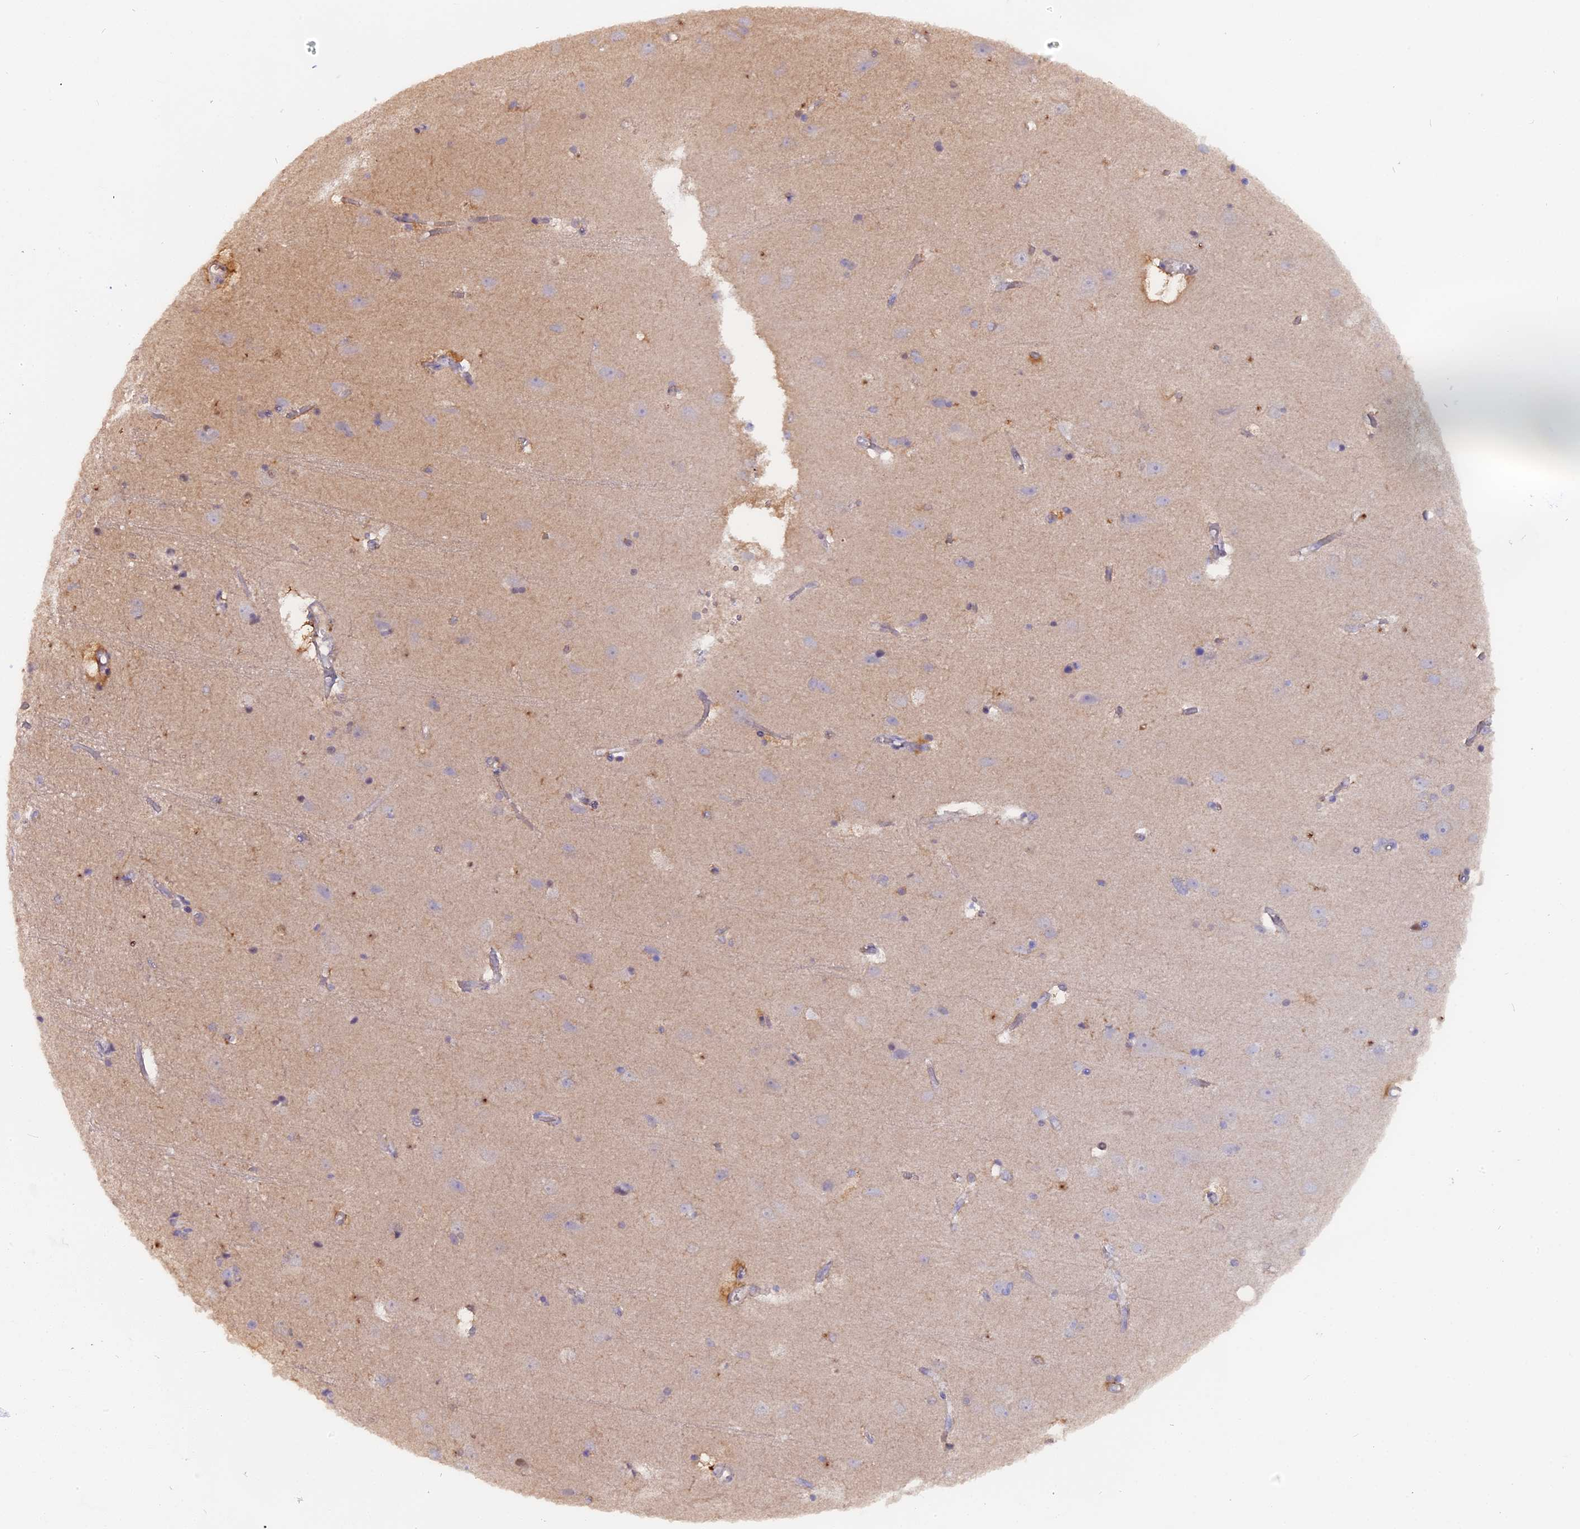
{"staining": {"intensity": "moderate", "quantity": "25%-75%", "location": "cytoplasmic/membranous"}, "tissue": "cerebral cortex", "cell_type": "Endothelial cells", "image_type": "normal", "snomed": [{"axis": "morphology", "description": "Normal tissue, NOS"}, {"axis": "topography", "description": "Cerebral cortex"}], "caption": "Approximately 25%-75% of endothelial cells in normal cerebral cortex reveal moderate cytoplasmic/membranous protein expression as visualized by brown immunohistochemical staining.", "gene": "FAM118B", "patient": {"sex": "male", "age": 54}}